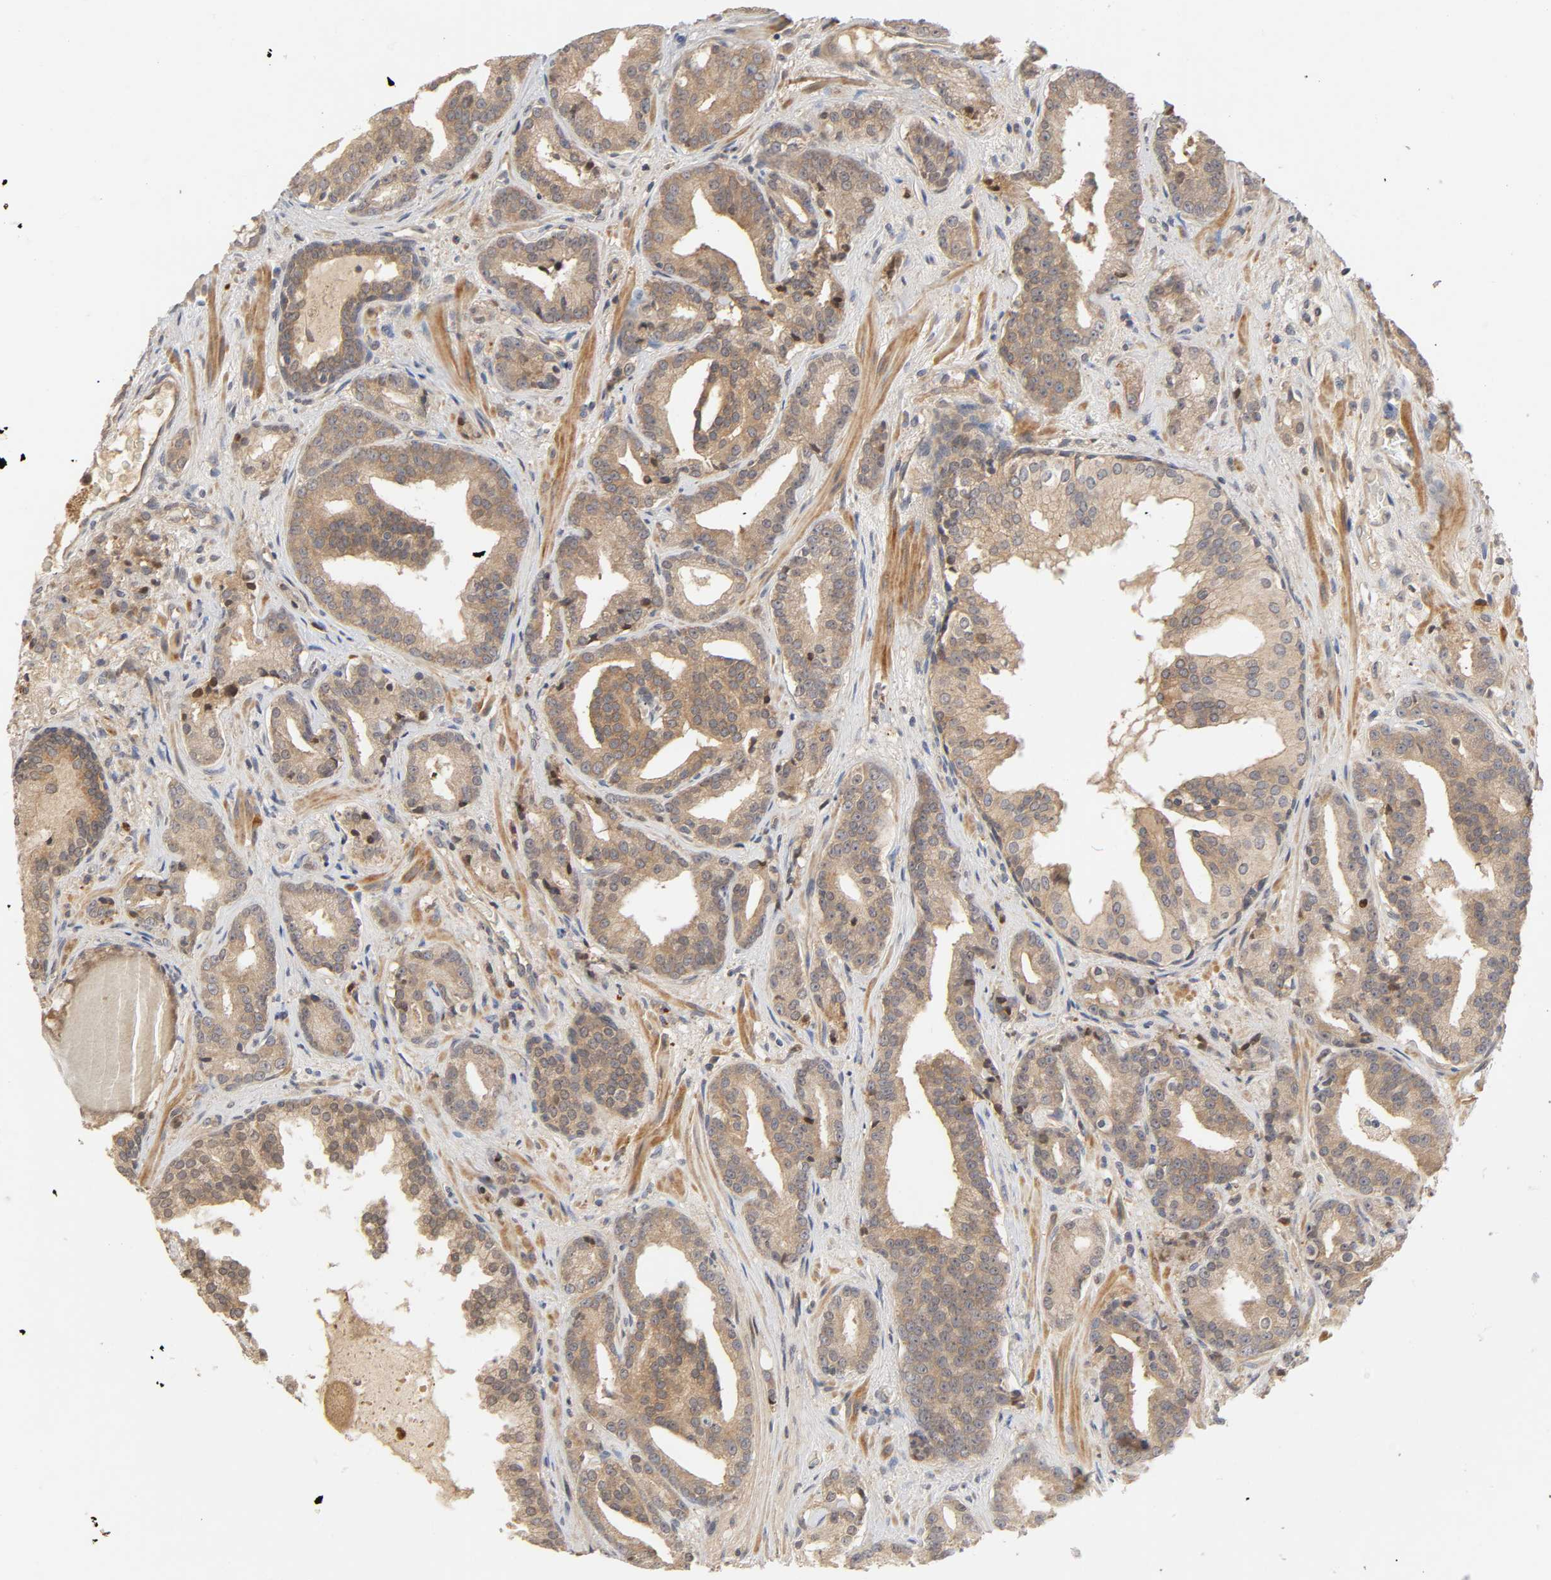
{"staining": {"intensity": "moderate", "quantity": ">75%", "location": "cytoplasmic/membranous"}, "tissue": "prostate cancer", "cell_type": "Tumor cells", "image_type": "cancer", "snomed": [{"axis": "morphology", "description": "Adenocarcinoma, Low grade"}, {"axis": "topography", "description": "Prostate"}], "caption": "The histopathology image reveals immunohistochemical staining of prostate cancer. There is moderate cytoplasmic/membranous expression is seen in approximately >75% of tumor cells.", "gene": "CPB2", "patient": {"sex": "male", "age": 63}}